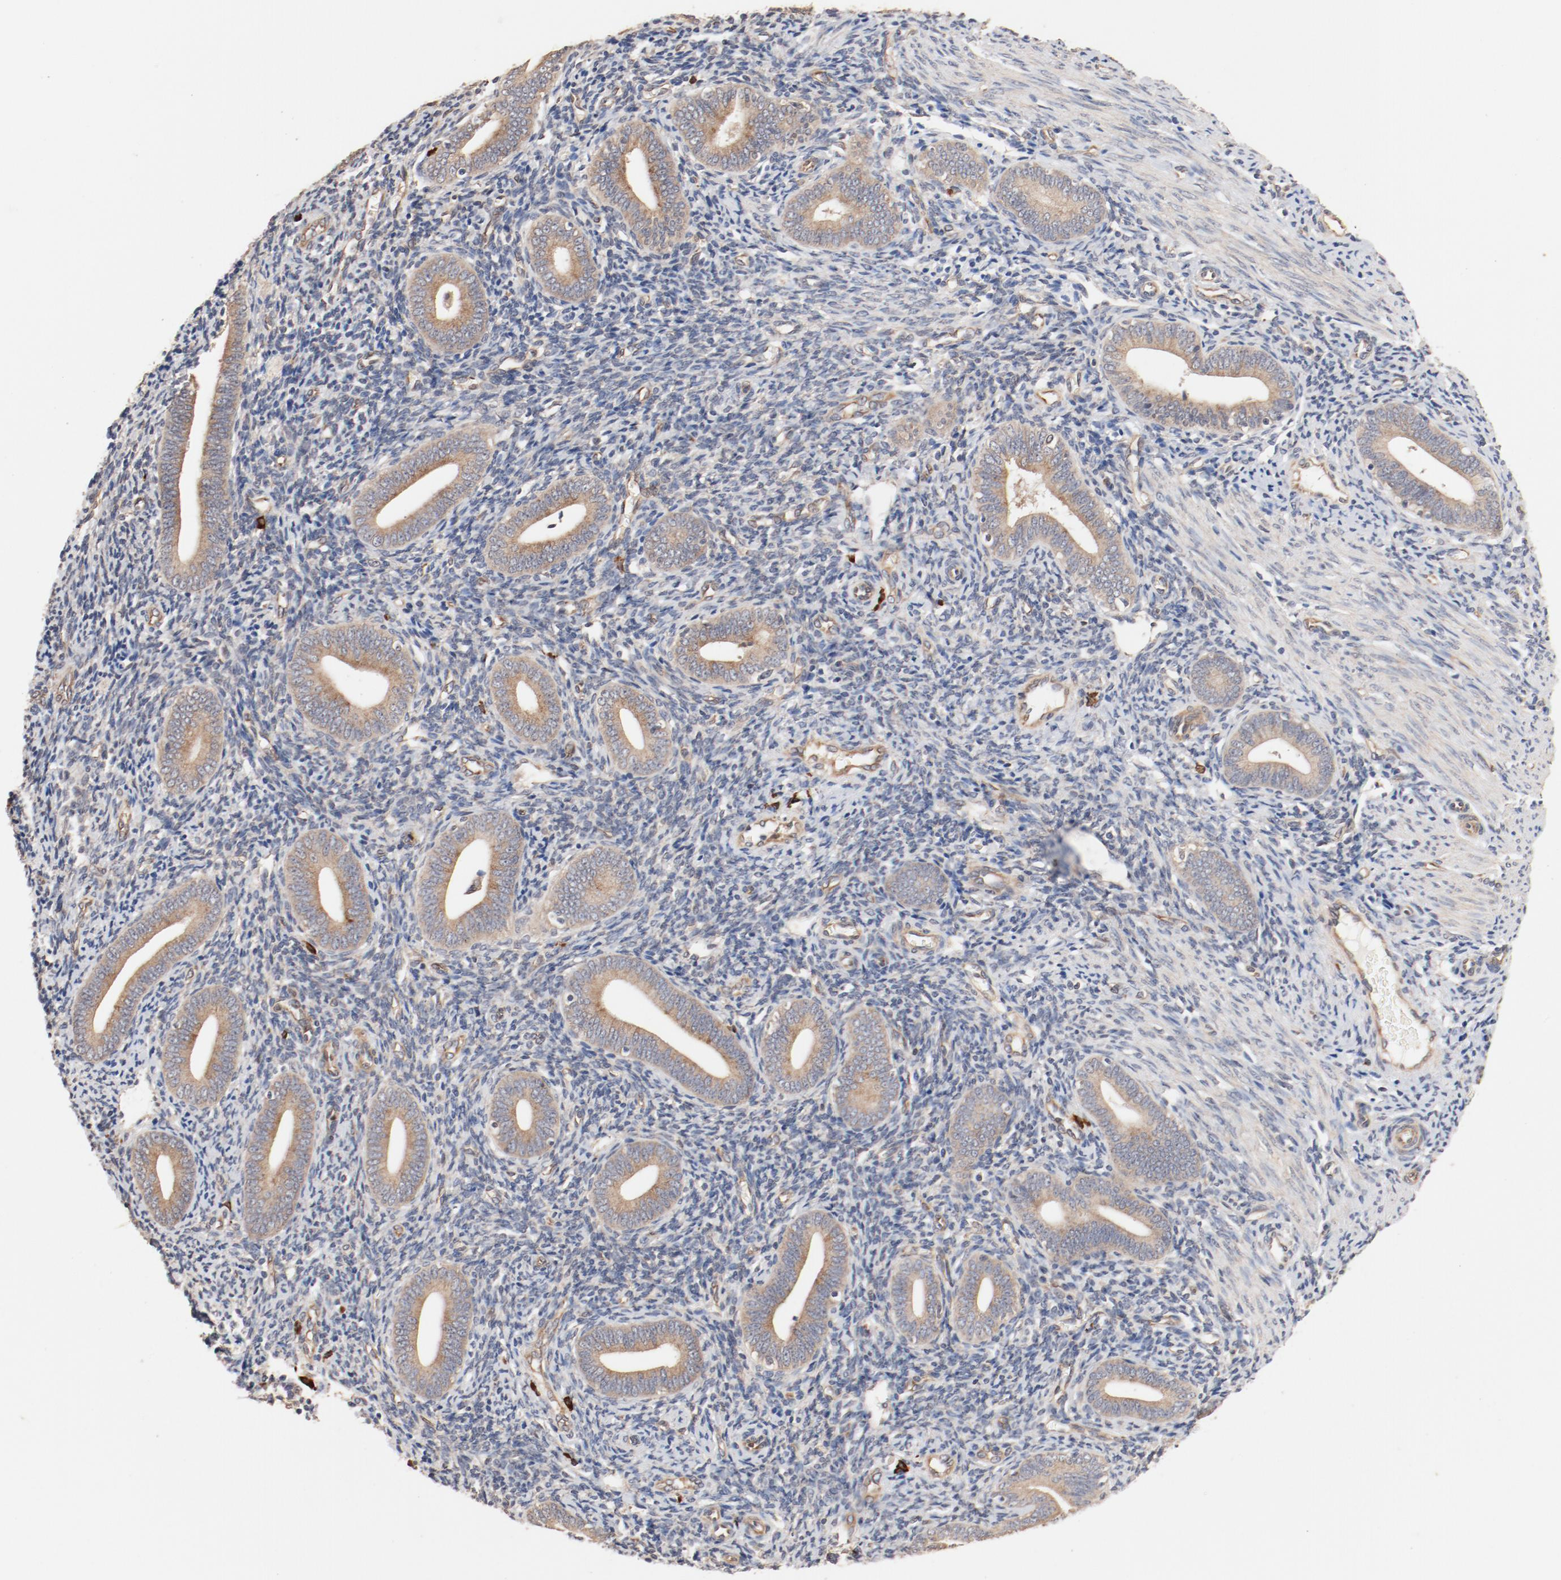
{"staining": {"intensity": "weak", "quantity": "<25%", "location": "cytoplasmic/membranous"}, "tissue": "endometrium", "cell_type": "Cells in endometrial stroma", "image_type": "normal", "snomed": [{"axis": "morphology", "description": "Normal tissue, NOS"}, {"axis": "topography", "description": "Uterus"}, {"axis": "topography", "description": "Endometrium"}], "caption": "An image of endometrium stained for a protein displays no brown staining in cells in endometrial stroma. (Stains: DAB IHC with hematoxylin counter stain, Microscopy: brightfield microscopy at high magnification).", "gene": "UBE2J1", "patient": {"sex": "female", "age": 33}}